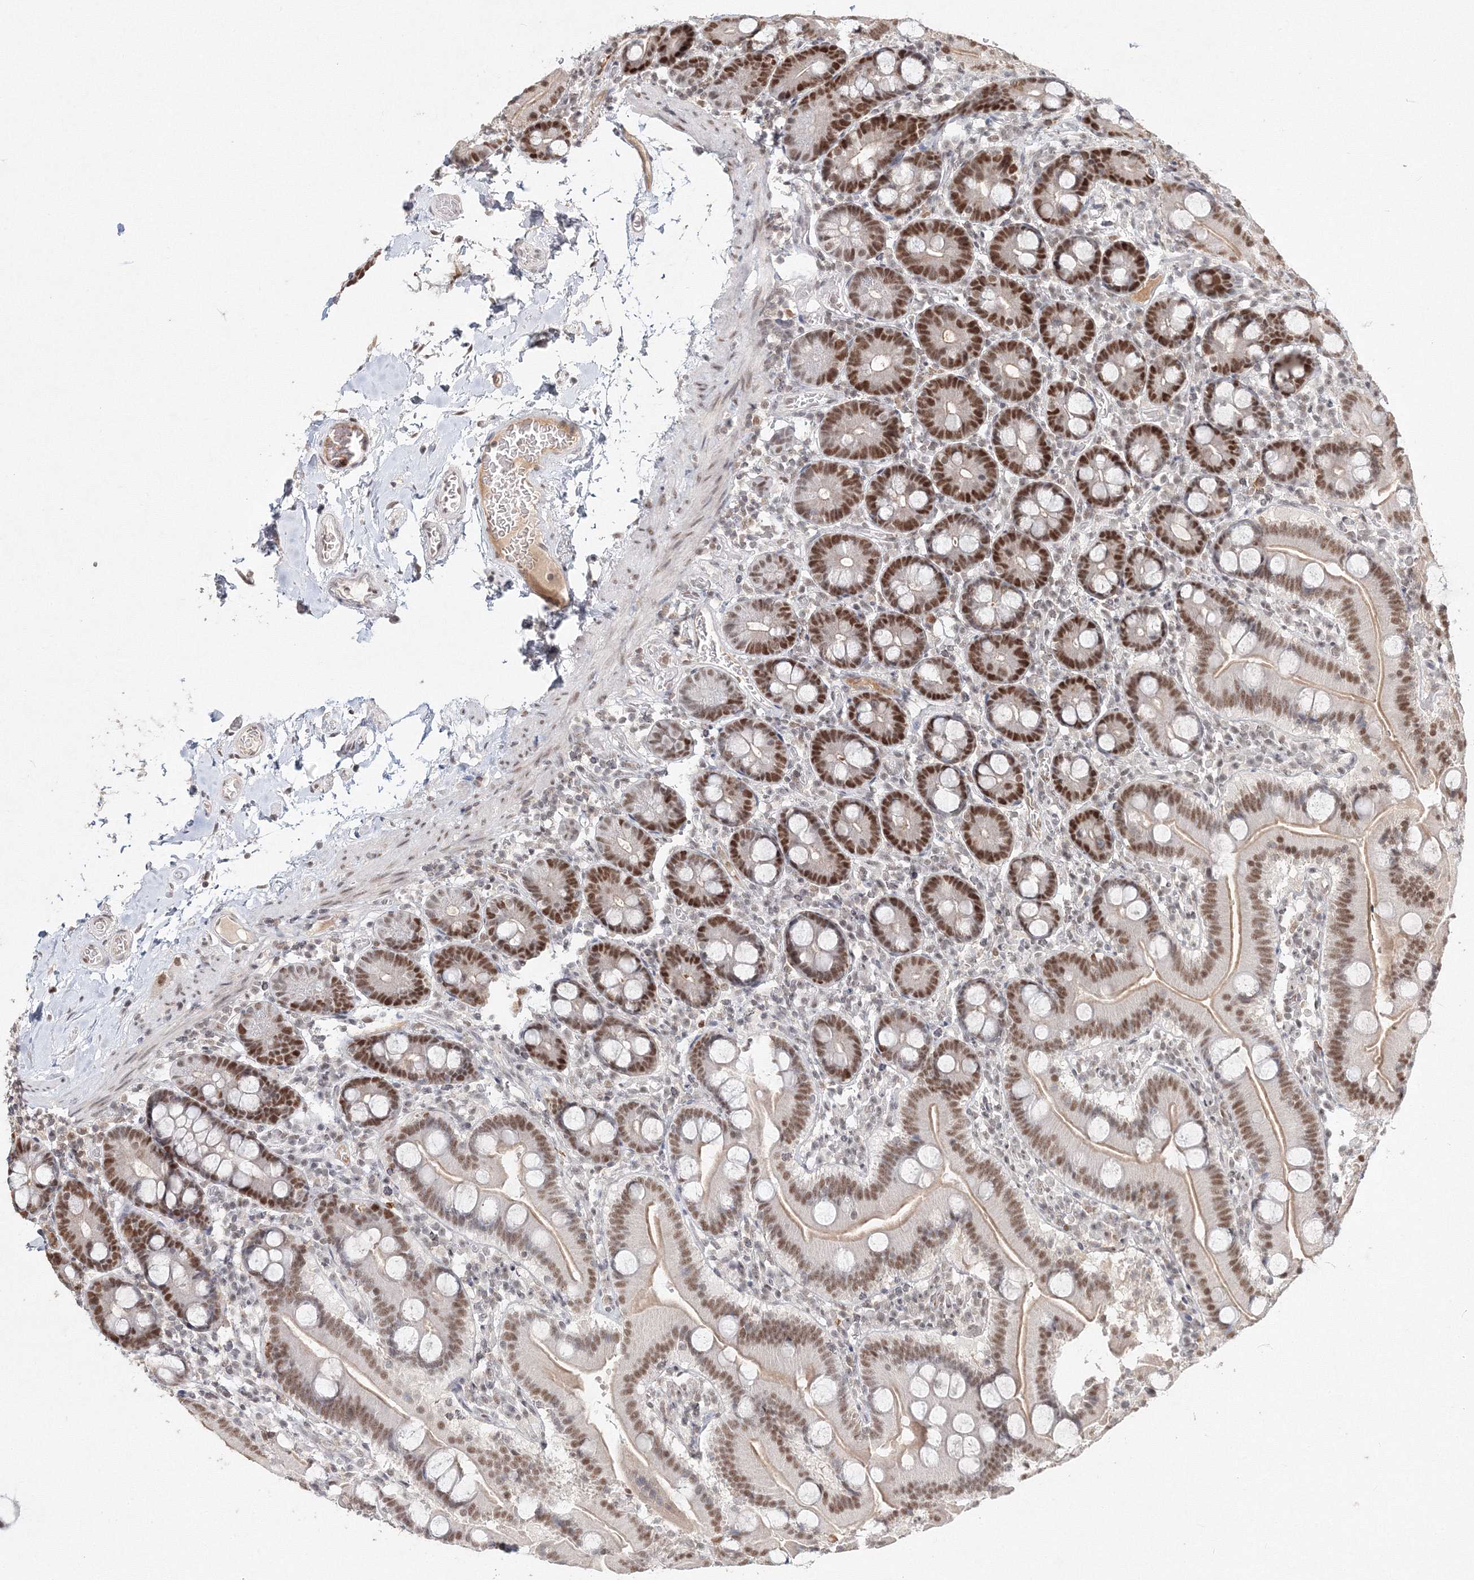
{"staining": {"intensity": "moderate", "quantity": ">75%", "location": "nuclear"}, "tissue": "duodenum", "cell_type": "Glandular cells", "image_type": "normal", "snomed": [{"axis": "morphology", "description": "Normal tissue, NOS"}, {"axis": "topography", "description": "Duodenum"}], "caption": "Immunohistochemistry (DAB (3,3'-diaminobenzidine)) staining of benign duodenum reveals moderate nuclear protein staining in approximately >75% of glandular cells.", "gene": "IWS1", "patient": {"sex": "male", "age": 55}}